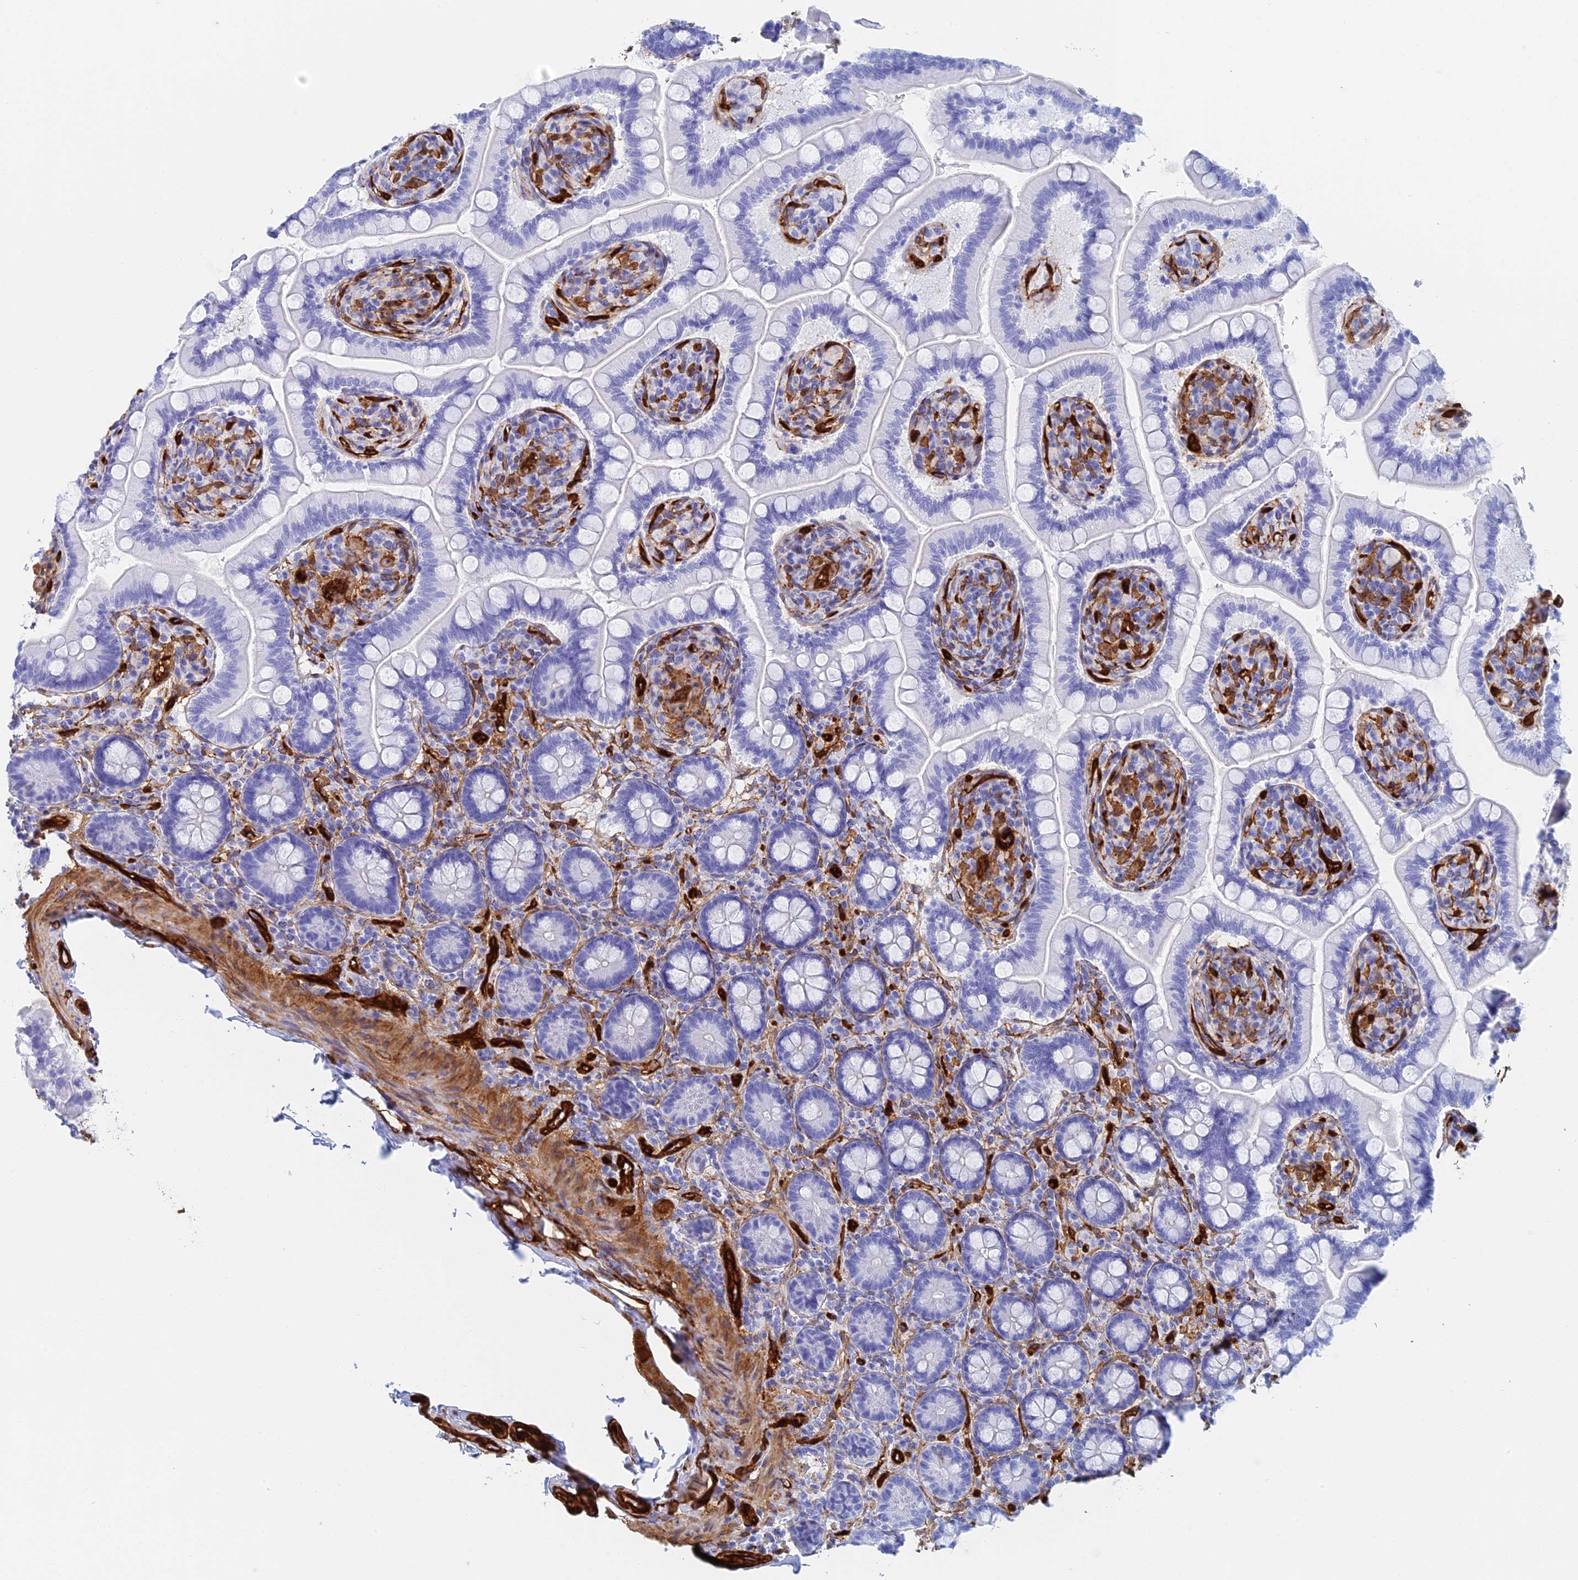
{"staining": {"intensity": "negative", "quantity": "none", "location": "none"}, "tissue": "small intestine", "cell_type": "Glandular cells", "image_type": "normal", "snomed": [{"axis": "morphology", "description": "Normal tissue, NOS"}, {"axis": "topography", "description": "Small intestine"}], "caption": "The histopathology image reveals no significant expression in glandular cells of small intestine.", "gene": "CRIP2", "patient": {"sex": "female", "age": 64}}